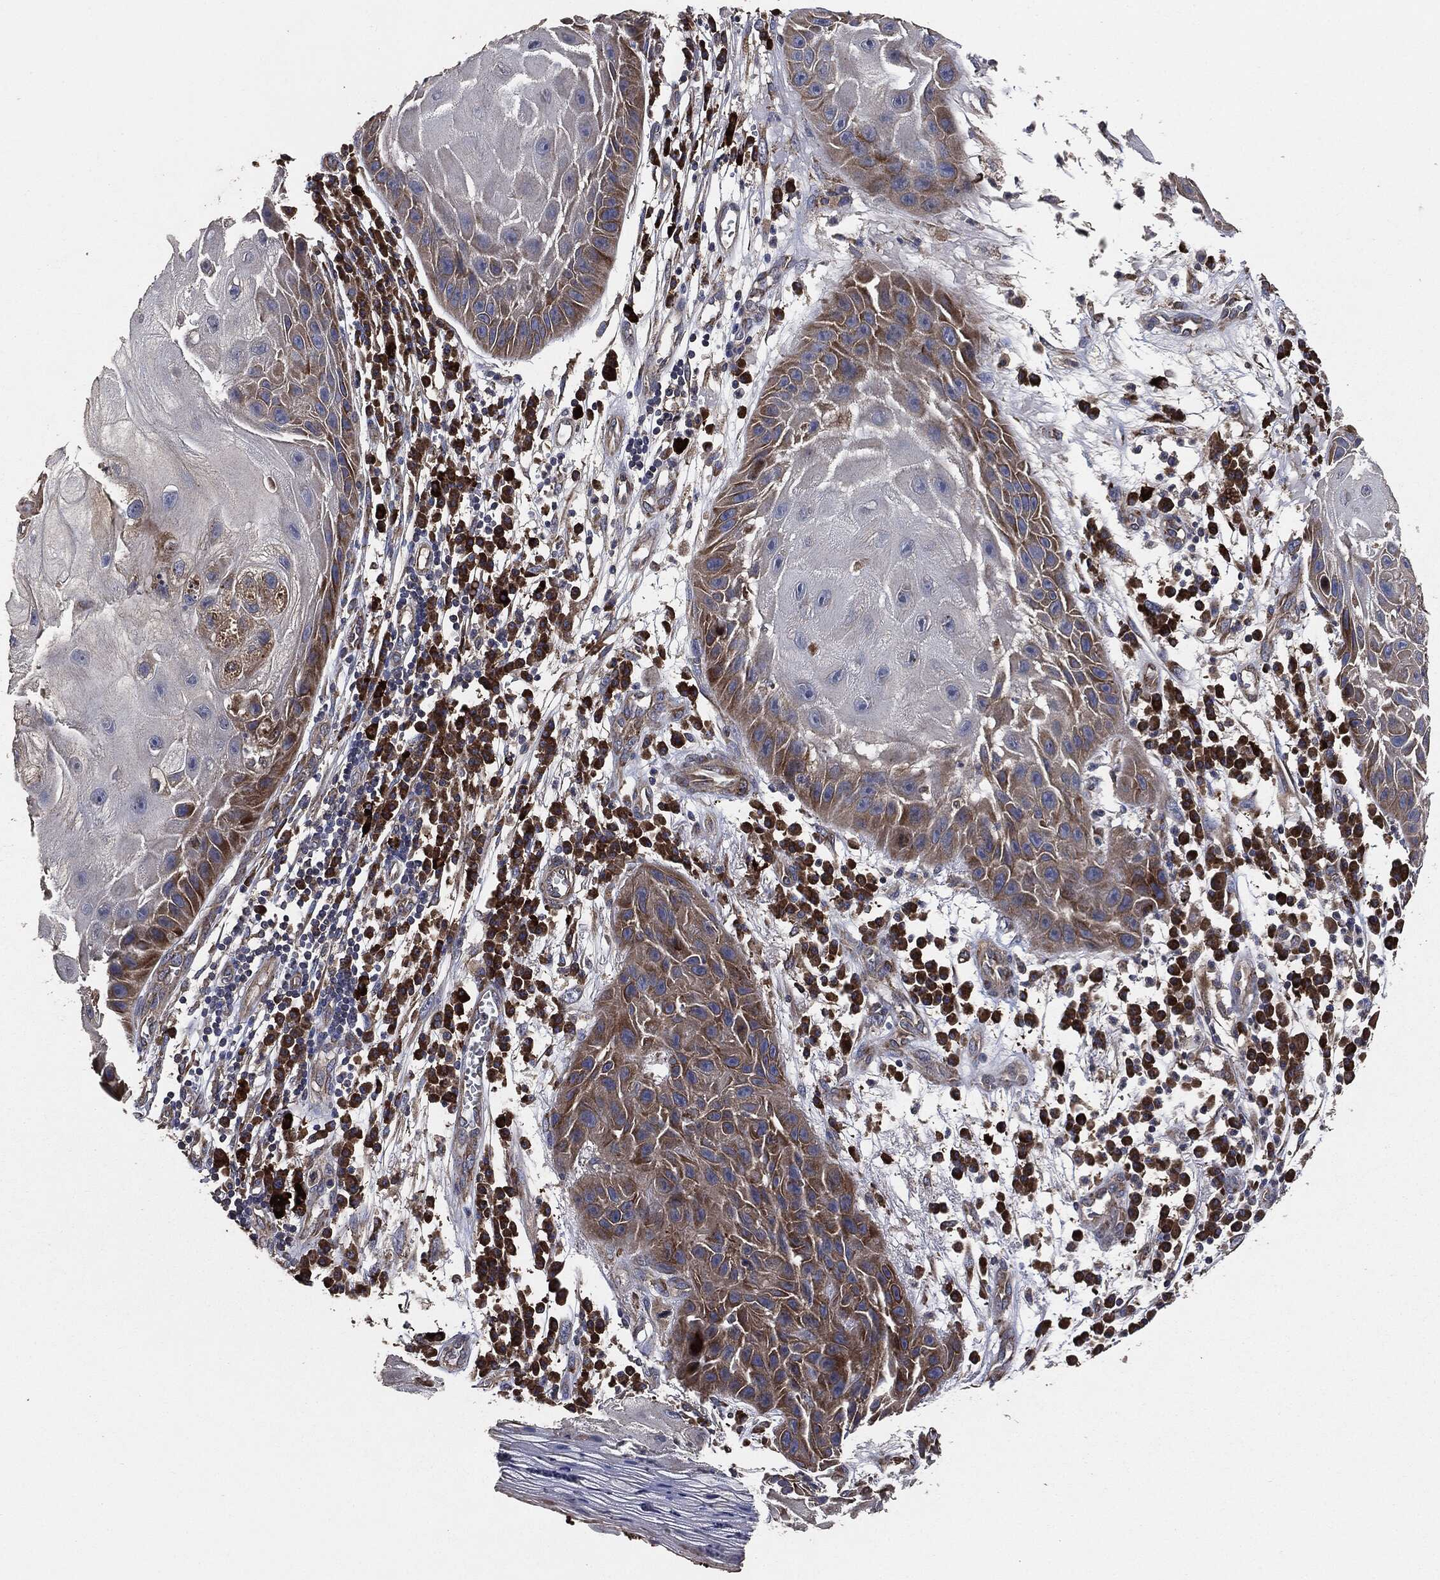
{"staining": {"intensity": "strong", "quantity": "25%-75%", "location": "cytoplasmic/membranous"}, "tissue": "skin cancer", "cell_type": "Tumor cells", "image_type": "cancer", "snomed": [{"axis": "morphology", "description": "Normal tissue, NOS"}, {"axis": "morphology", "description": "Squamous cell carcinoma, NOS"}, {"axis": "topography", "description": "Skin"}], "caption": "The immunohistochemical stain highlights strong cytoplasmic/membranous staining in tumor cells of skin cancer (squamous cell carcinoma) tissue.", "gene": "STK3", "patient": {"sex": "male", "age": 79}}